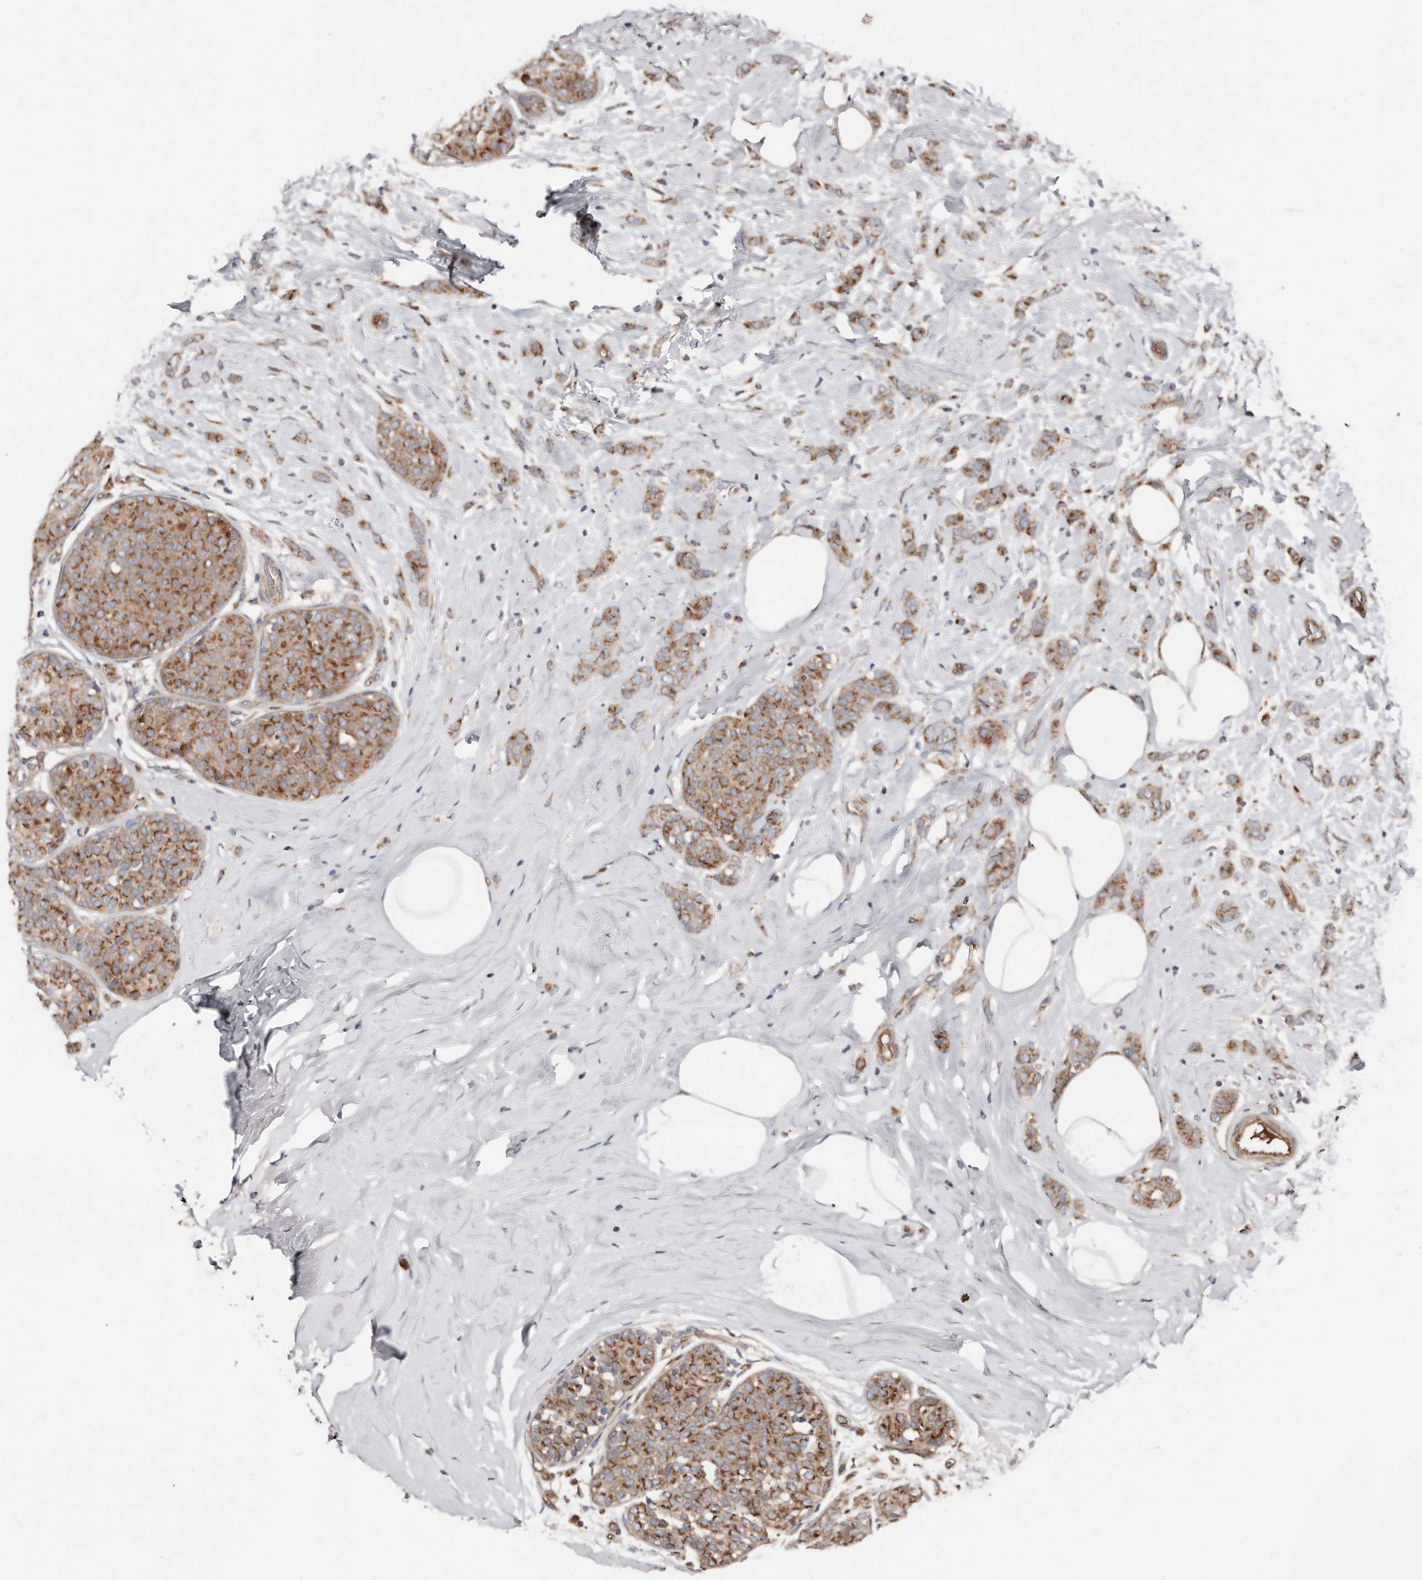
{"staining": {"intensity": "moderate", "quantity": ">75%", "location": "cytoplasmic/membranous"}, "tissue": "breast cancer", "cell_type": "Tumor cells", "image_type": "cancer", "snomed": [{"axis": "morphology", "description": "Lobular carcinoma, in situ"}, {"axis": "morphology", "description": "Lobular carcinoma"}, {"axis": "topography", "description": "Breast"}], "caption": "Moderate cytoplasmic/membranous positivity is appreciated in approximately >75% of tumor cells in breast lobular carcinoma in situ.", "gene": "COG1", "patient": {"sex": "female", "age": 41}}